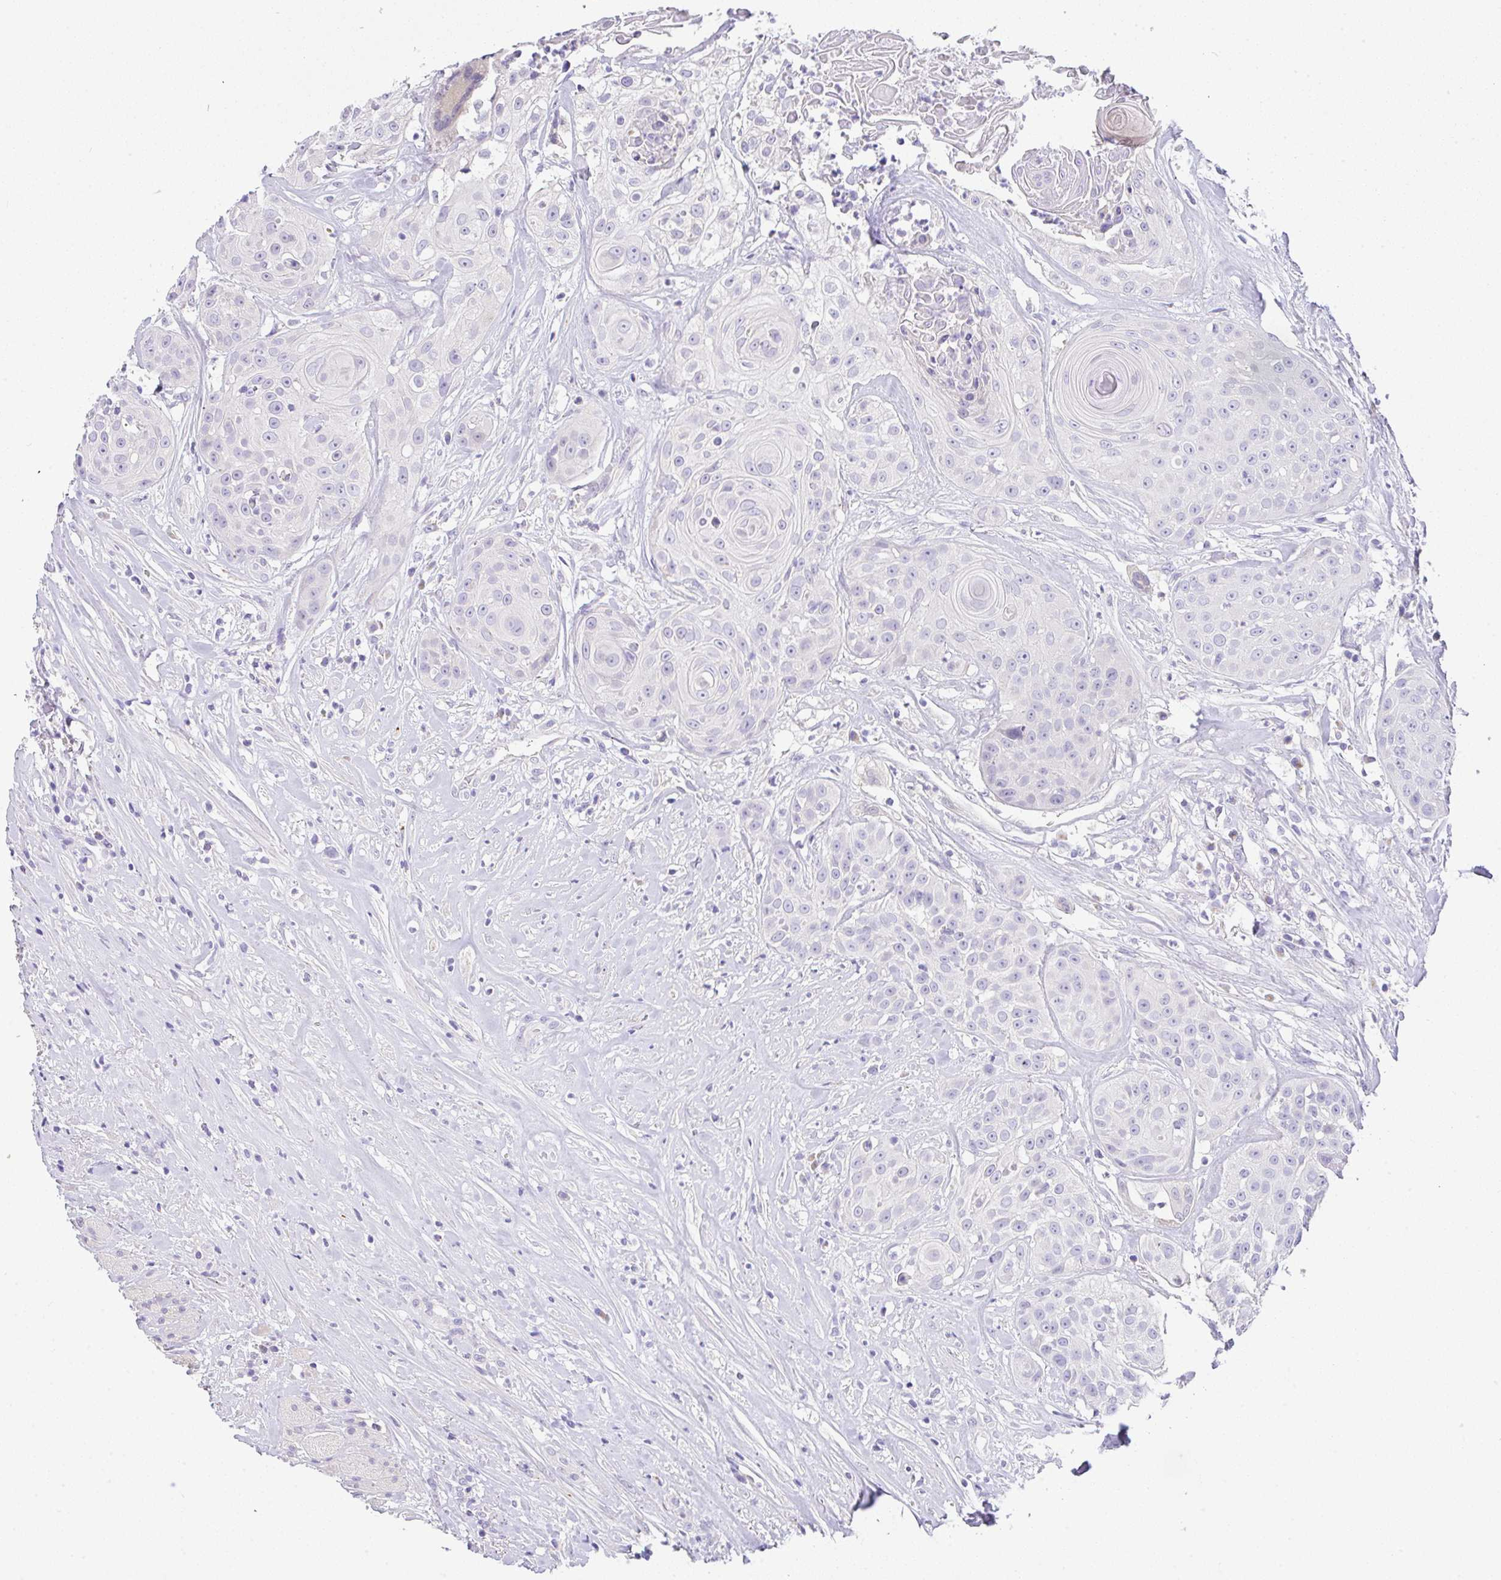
{"staining": {"intensity": "negative", "quantity": "none", "location": "none"}, "tissue": "head and neck cancer", "cell_type": "Tumor cells", "image_type": "cancer", "snomed": [{"axis": "morphology", "description": "Squamous cell carcinoma, NOS"}, {"axis": "topography", "description": "Head-Neck"}], "caption": "This is an immunohistochemistry (IHC) image of human squamous cell carcinoma (head and neck). There is no expression in tumor cells.", "gene": "SERPINE3", "patient": {"sex": "male", "age": 83}}